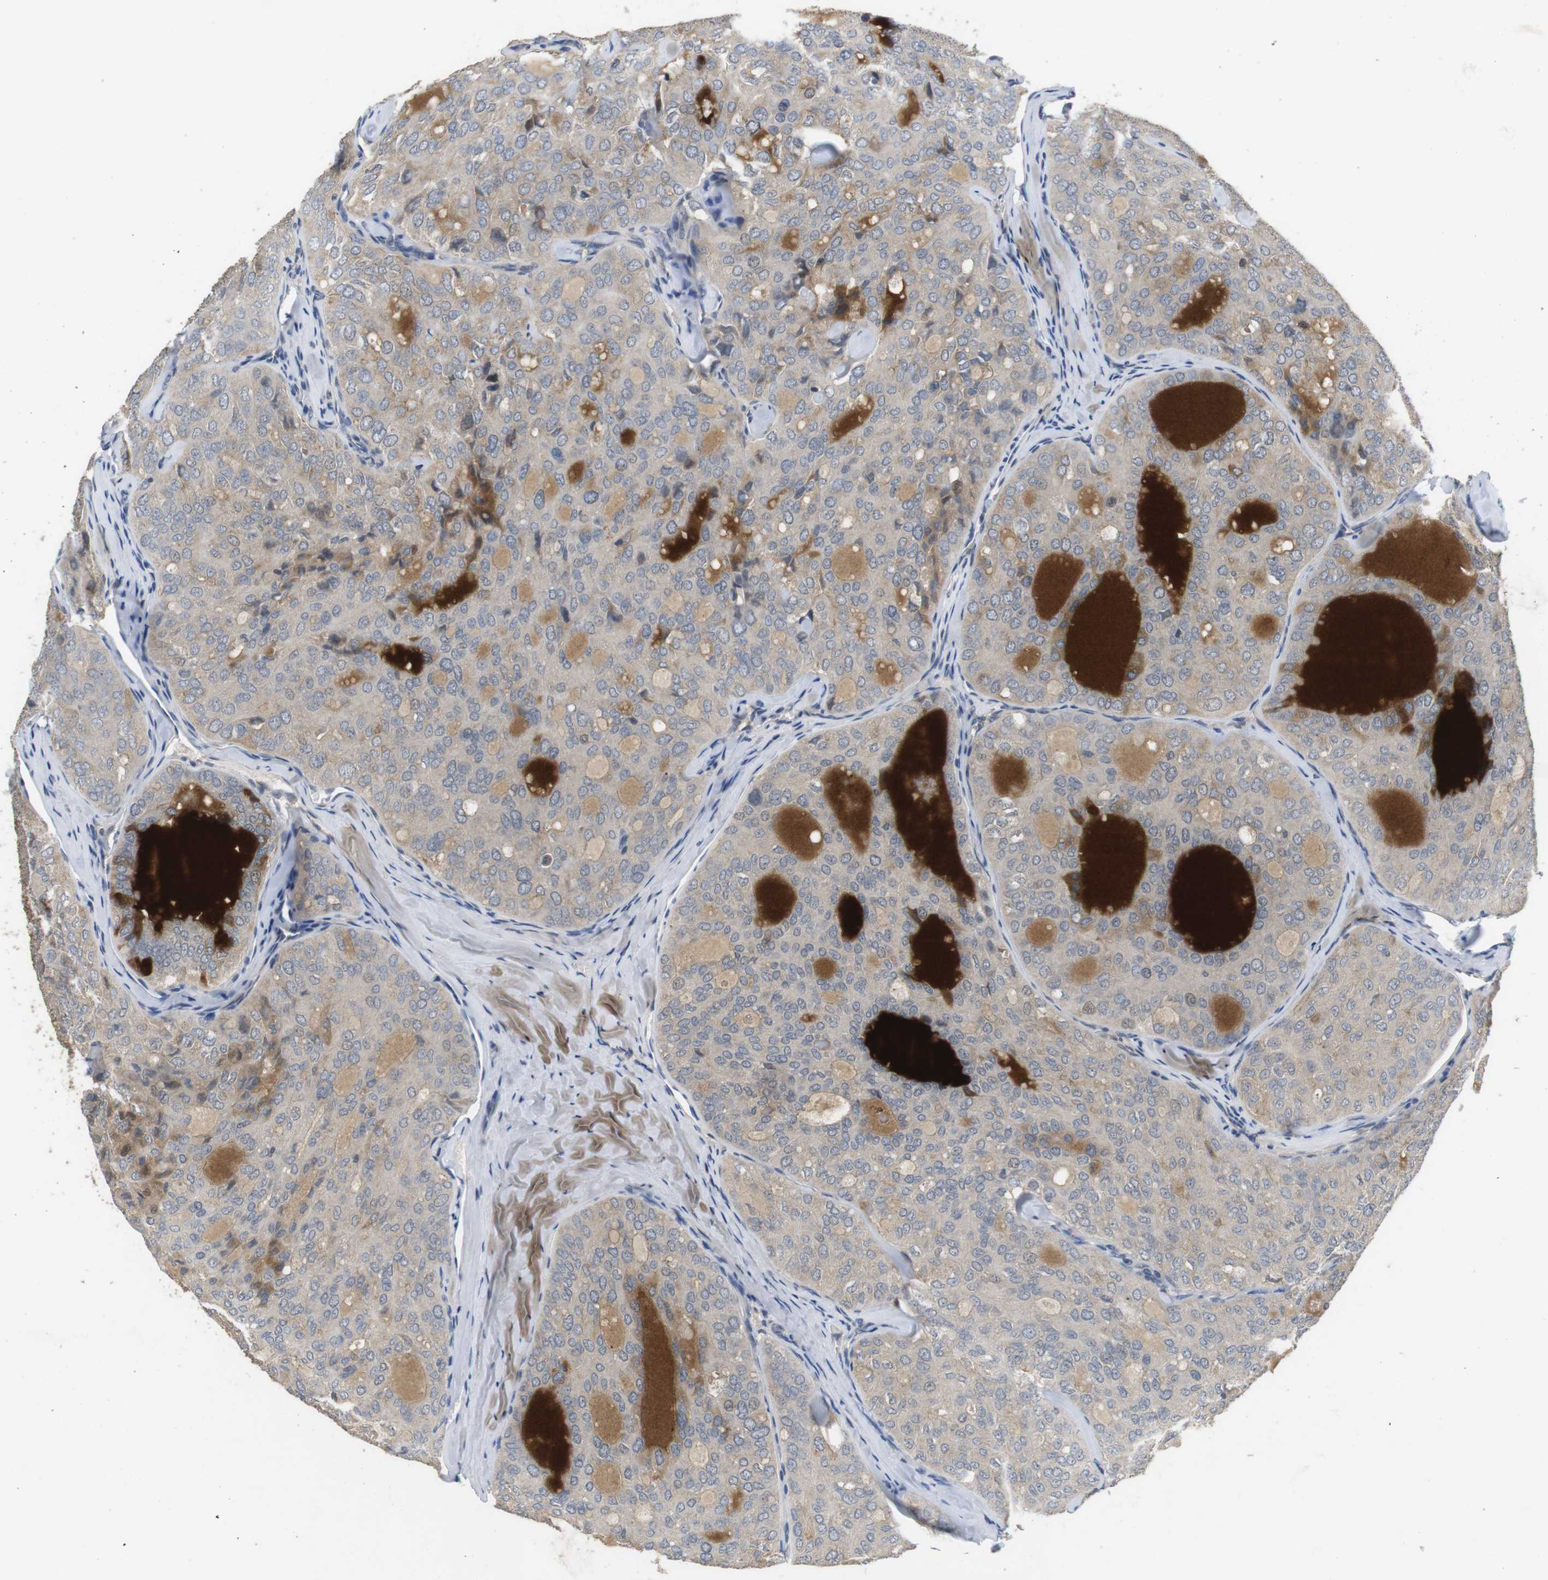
{"staining": {"intensity": "weak", "quantity": "25%-75%", "location": "cytoplasmic/membranous"}, "tissue": "thyroid cancer", "cell_type": "Tumor cells", "image_type": "cancer", "snomed": [{"axis": "morphology", "description": "Follicular adenoma carcinoma, NOS"}, {"axis": "topography", "description": "Thyroid gland"}], "caption": "This photomicrograph exhibits thyroid cancer (follicular adenoma carcinoma) stained with IHC to label a protein in brown. The cytoplasmic/membranous of tumor cells show weak positivity for the protein. Nuclei are counter-stained blue.", "gene": "ADGRL3", "patient": {"sex": "male", "age": 75}}